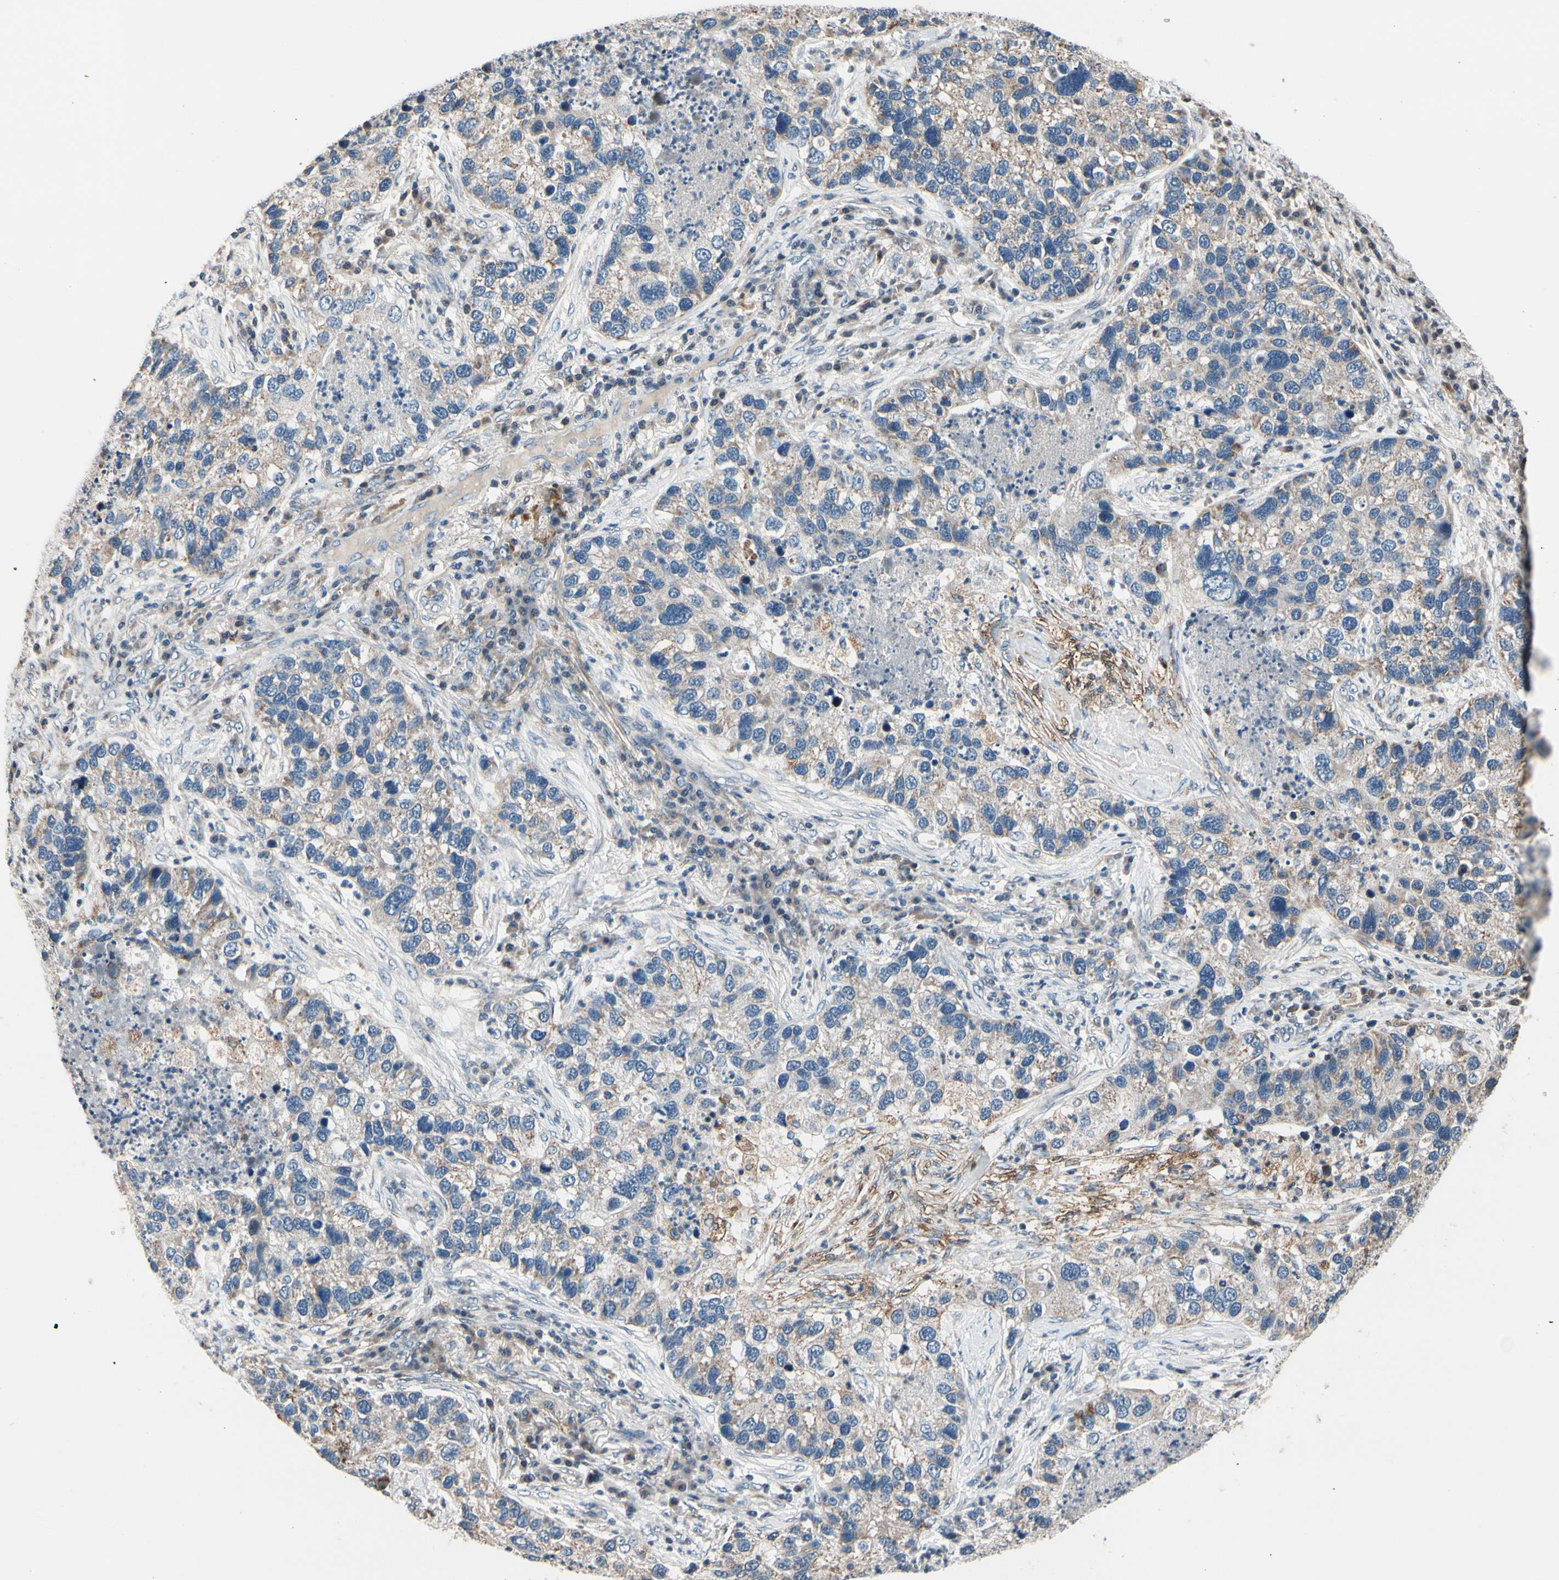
{"staining": {"intensity": "moderate", "quantity": "25%-75%", "location": "cytoplasmic/membranous"}, "tissue": "lung cancer", "cell_type": "Tumor cells", "image_type": "cancer", "snomed": [{"axis": "morphology", "description": "Normal tissue, NOS"}, {"axis": "morphology", "description": "Adenocarcinoma, NOS"}, {"axis": "topography", "description": "Bronchus"}, {"axis": "topography", "description": "Lung"}], "caption": "A brown stain labels moderate cytoplasmic/membranous positivity of a protein in lung cancer (adenocarcinoma) tumor cells. The protein is stained brown, and the nuclei are stained in blue (DAB (3,3'-diaminobenzidine) IHC with brightfield microscopy, high magnification).", "gene": "TMEM176A", "patient": {"sex": "male", "age": 54}}